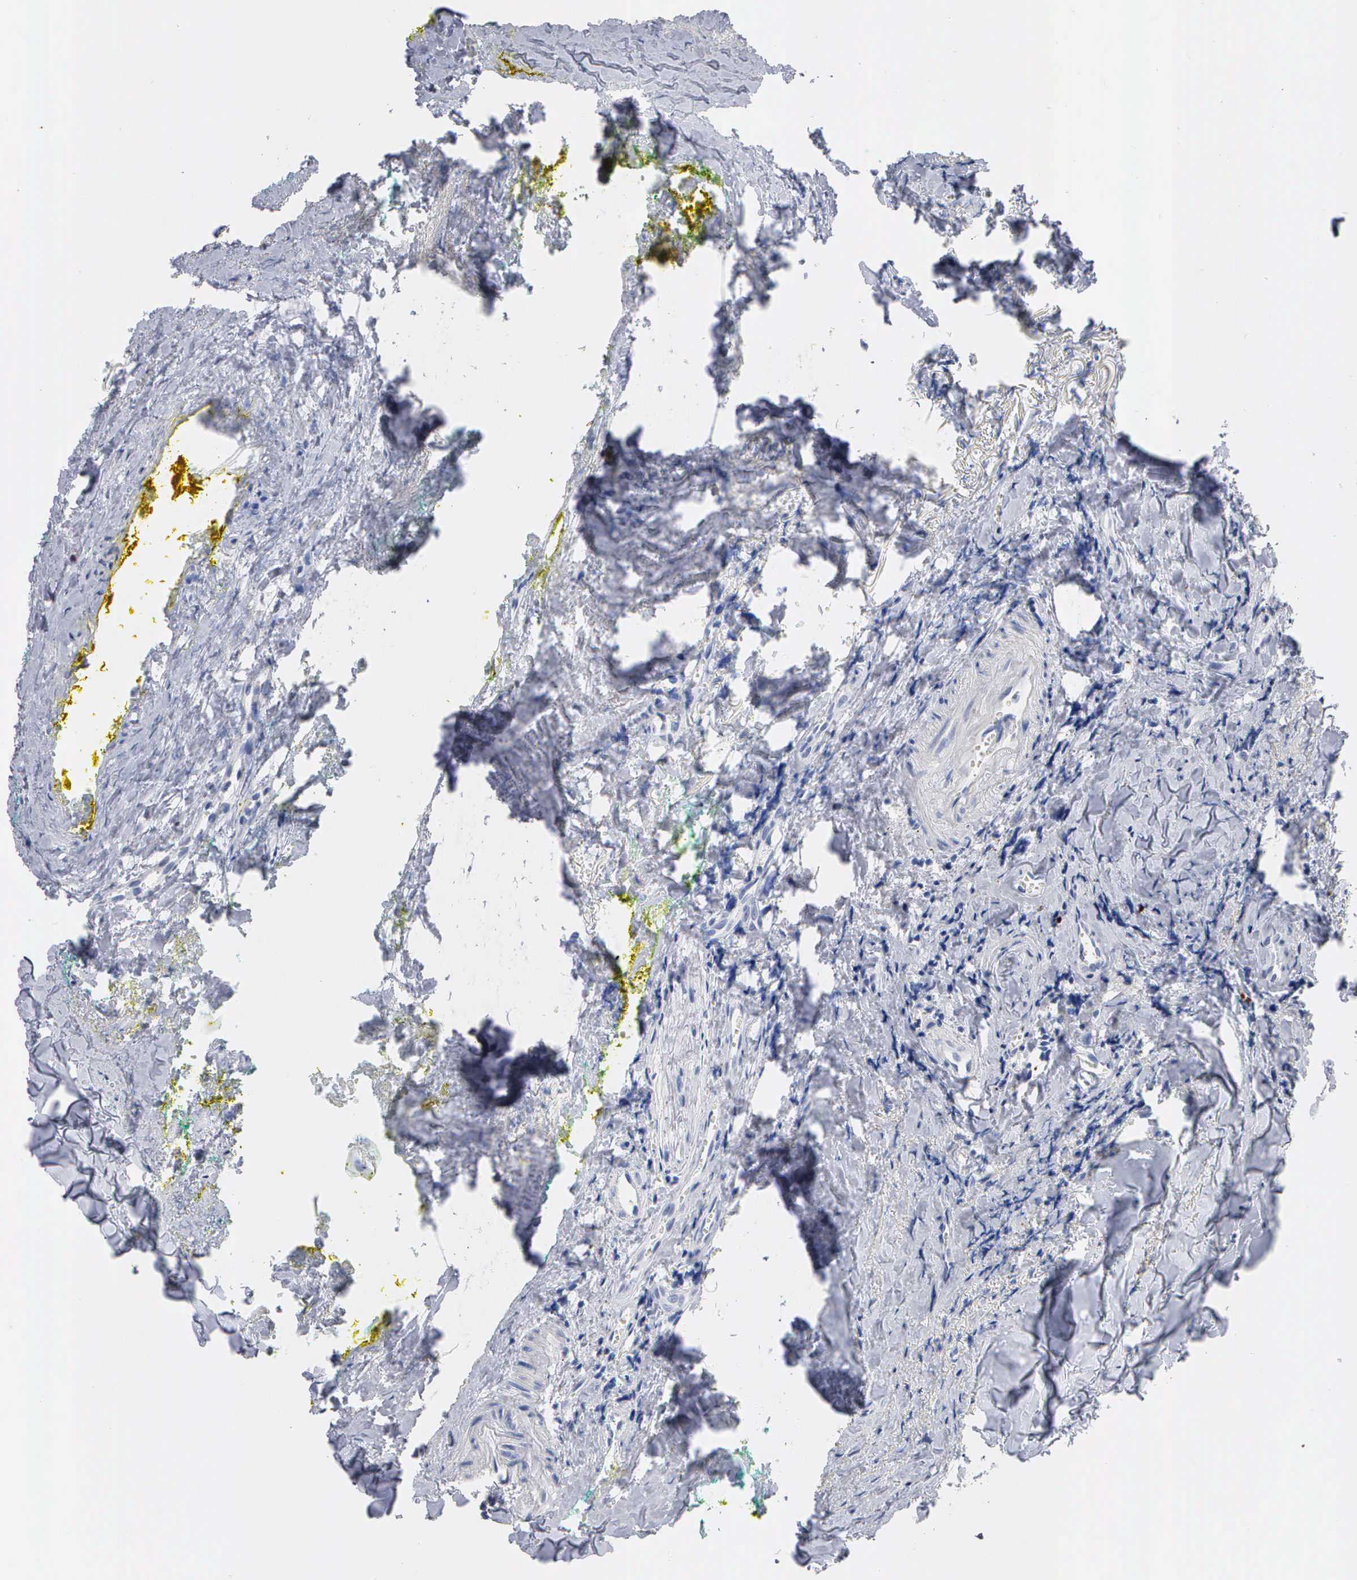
{"staining": {"intensity": "negative", "quantity": "none", "location": "none"}, "tissue": "head and neck cancer", "cell_type": "Tumor cells", "image_type": "cancer", "snomed": [{"axis": "morphology", "description": "Squamous cell carcinoma, NOS"}, {"axis": "topography", "description": "Oral tissue"}, {"axis": "topography", "description": "Head-Neck"}], "caption": "Head and neck squamous cell carcinoma was stained to show a protein in brown. There is no significant positivity in tumor cells.", "gene": "ASPHD2", "patient": {"sex": "female", "age": 82}}